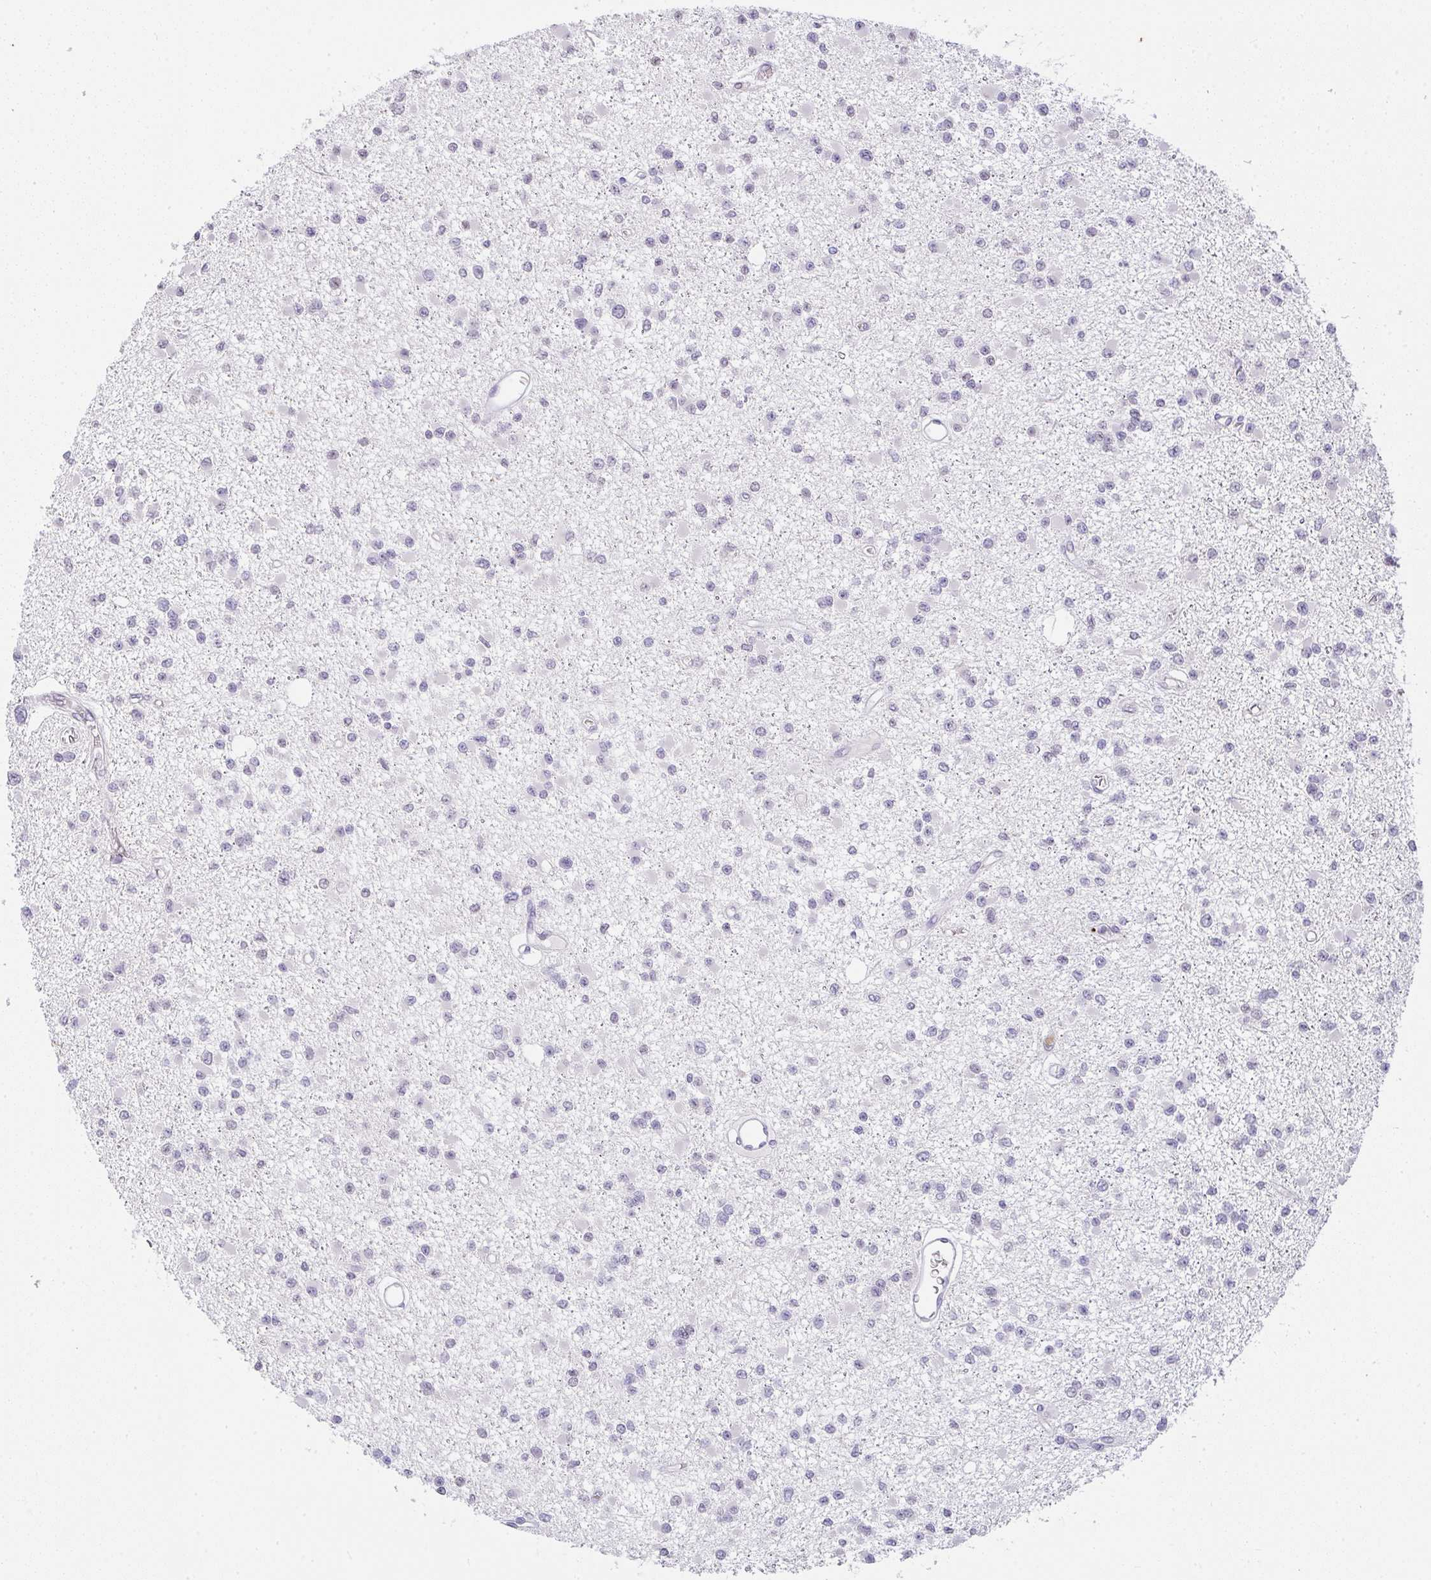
{"staining": {"intensity": "negative", "quantity": "none", "location": "none"}, "tissue": "glioma", "cell_type": "Tumor cells", "image_type": "cancer", "snomed": [{"axis": "morphology", "description": "Glioma, malignant, Low grade"}, {"axis": "topography", "description": "Brain"}], "caption": "A histopathology image of malignant glioma (low-grade) stained for a protein reveals no brown staining in tumor cells. (IHC, brightfield microscopy, high magnification).", "gene": "CACNA1S", "patient": {"sex": "female", "age": 22}}